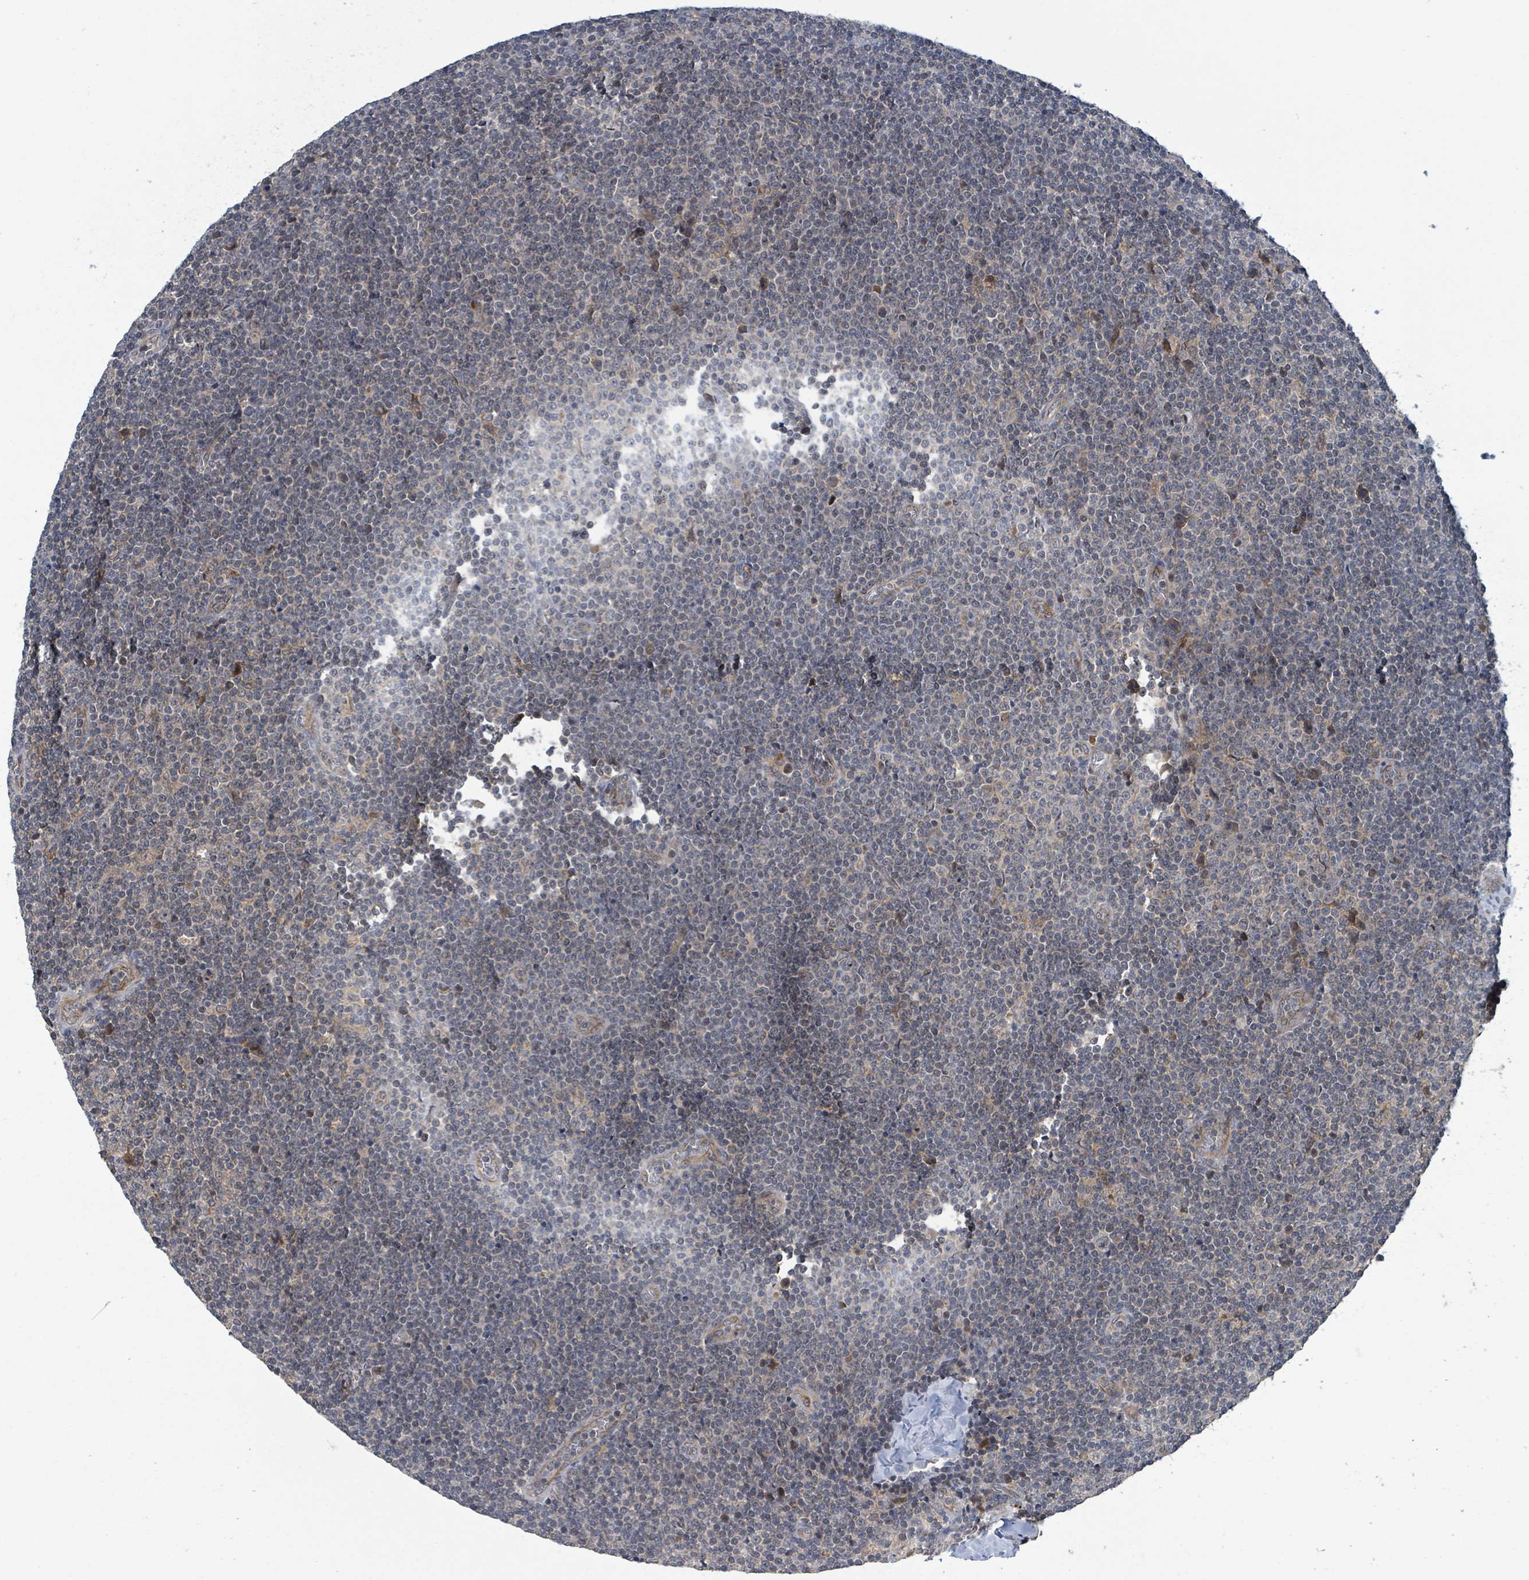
{"staining": {"intensity": "weak", "quantity": "<25%", "location": "cytoplasmic/membranous"}, "tissue": "lymphoma", "cell_type": "Tumor cells", "image_type": "cancer", "snomed": [{"axis": "morphology", "description": "Malignant lymphoma, non-Hodgkin's type, Low grade"}, {"axis": "topography", "description": "Lymph node"}], "caption": "This micrograph is of malignant lymphoma, non-Hodgkin's type (low-grade) stained with immunohistochemistry (IHC) to label a protein in brown with the nuclei are counter-stained blue. There is no expression in tumor cells.", "gene": "CCDC121", "patient": {"sex": "male", "age": 48}}